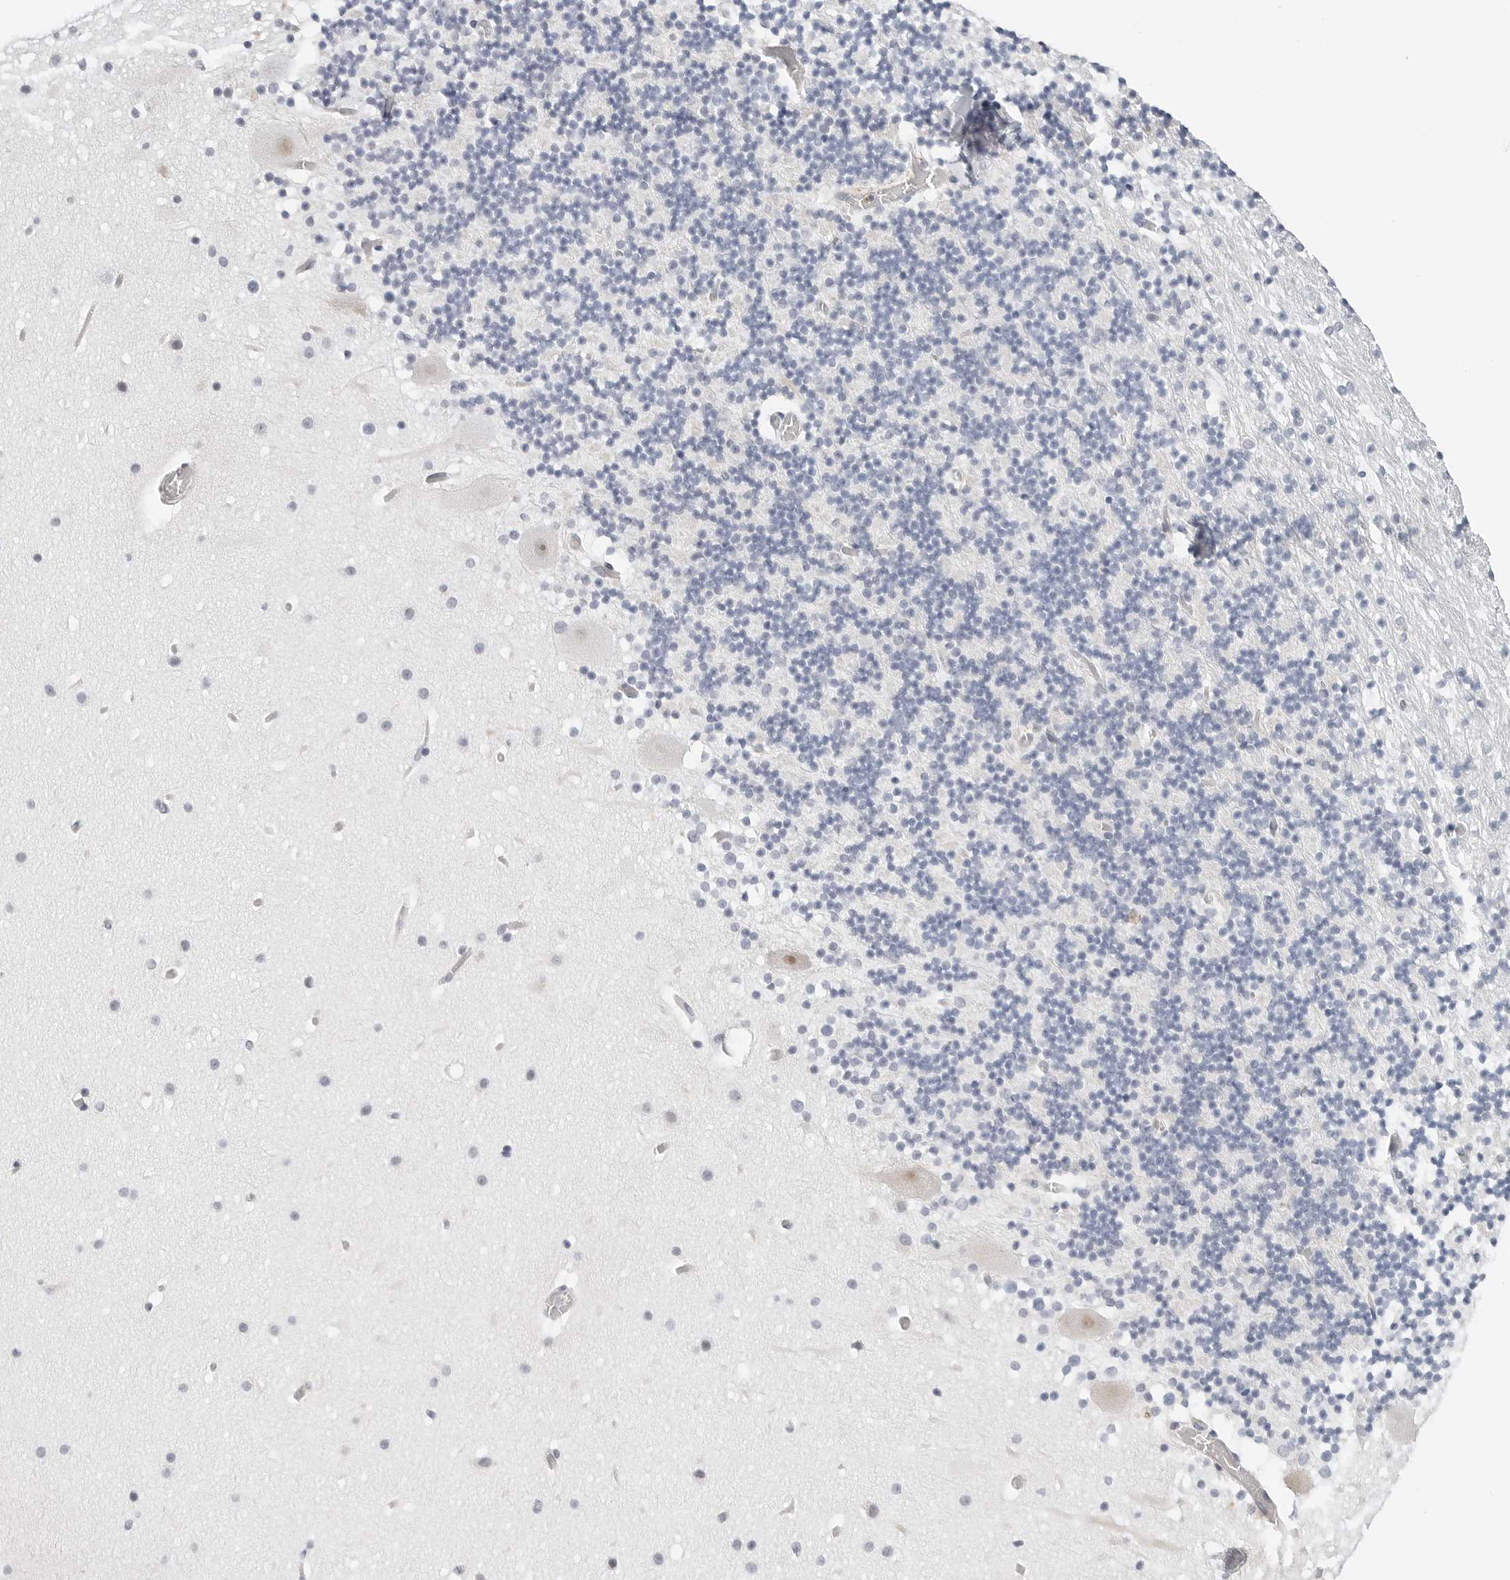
{"staining": {"intensity": "negative", "quantity": "none", "location": "none"}, "tissue": "cerebellum", "cell_type": "Cells in granular layer", "image_type": "normal", "snomed": [{"axis": "morphology", "description": "Normal tissue, NOS"}, {"axis": "topography", "description": "Cerebellum"}], "caption": "Immunohistochemistry (IHC) micrograph of normal cerebellum: cerebellum stained with DAB (3,3'-diaminobenzidine) reveals no significant protein staining in cells in granular layer.", "gene": "TSEN2", "patient": {"sex": "male", "age": 57}}